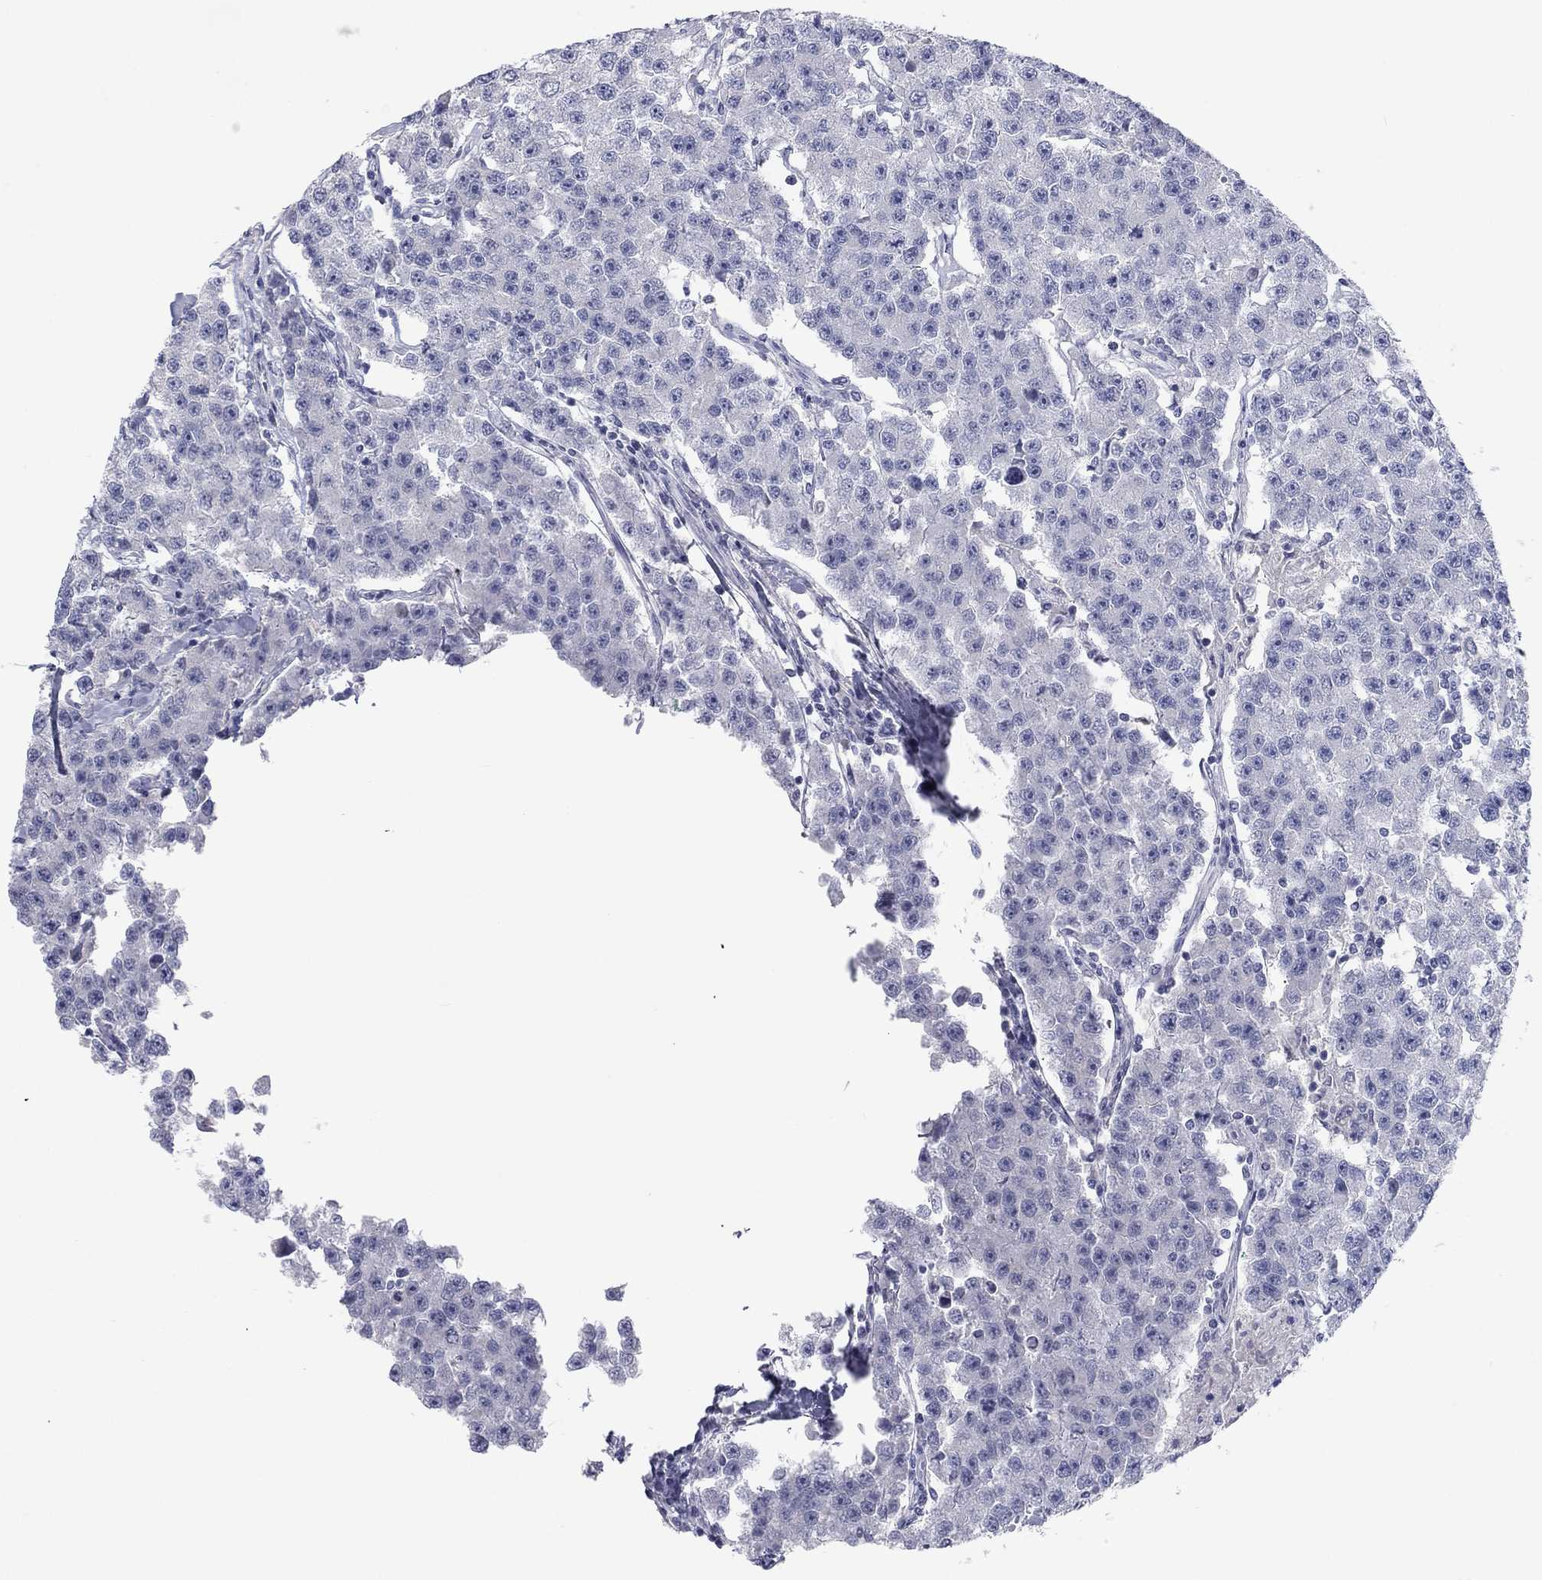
{"staining": {"intensity": "negative", "quantity": "none", "location": "none"}, "tissue": "testis cancer", "cell_type": "Tumor cells", "image_type": "cancer", "snomed": [{"axis": "morphology", "description": "Seminoma, NOS"}, {"axis": "topography", "description": "Testis"}], "caption": "Photomicrograph shows no significant protein expression in tumor cells of testis seminoma.", "gene": "CALB1", "patient": {"sex": "male", "age": 59}}